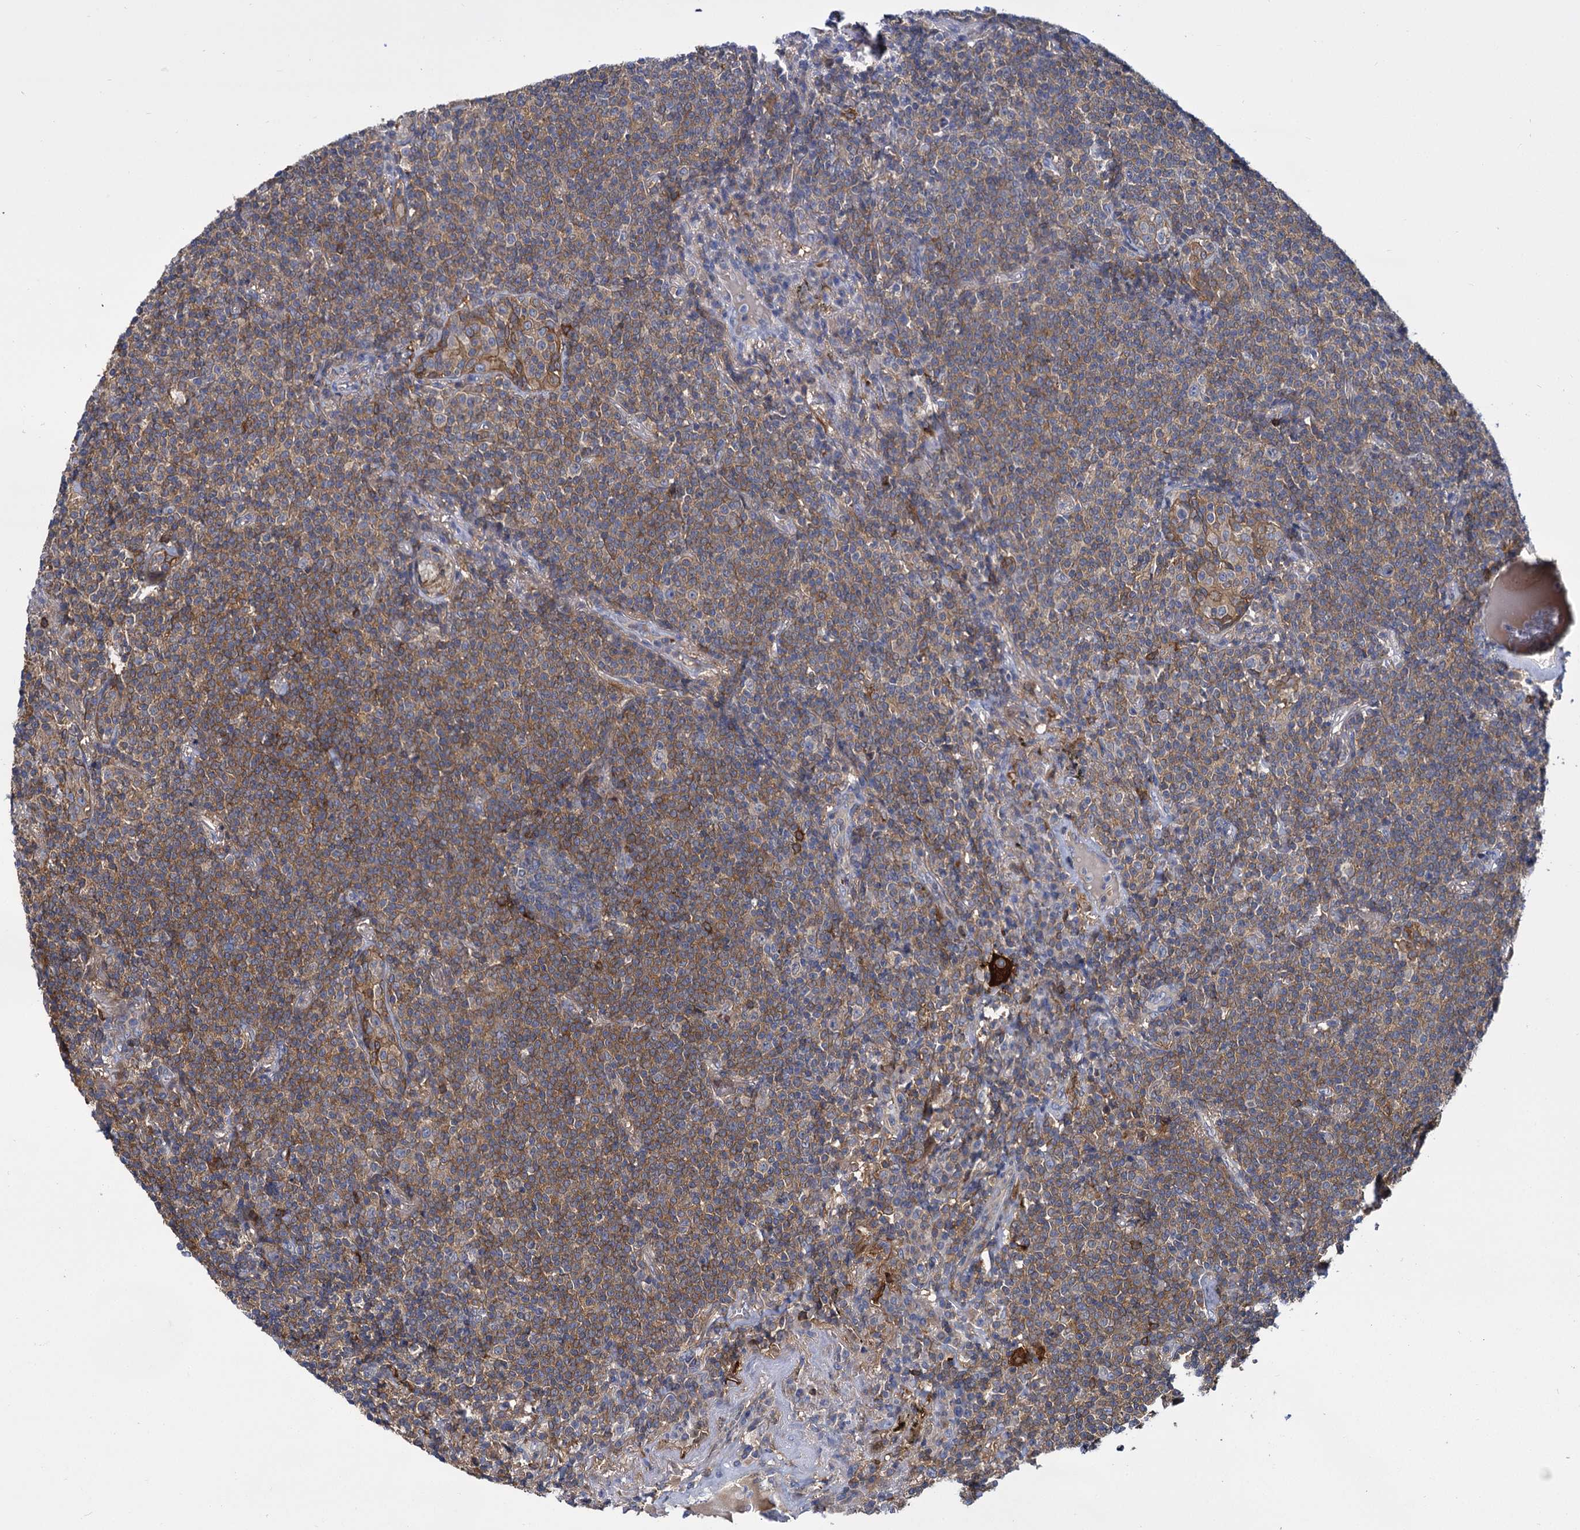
{"staining": {"intensity": "moderate", "quantity": "25%-75%", "location": "cytoplasmic/membranous"}, "tissue": "lymphoma", "cell_type": "Tumor cells", "image_type": "cancer", "snomed": [{"axis": "morphology", "description": "Malignant lymphoma, non-Hodgkin's type, Low grade"}, {"axis": "topography", "description": "Lung"}], "caption": "IHC (DAB (3,3'-diaminobenzidine)) staining of human lymphoma shows moderate cytoplasmic/membranous protein staining in approximately 25%-75% of tumor cells.", "gene": "GCLC", "patient": {"sex": "female", "age": 71}}